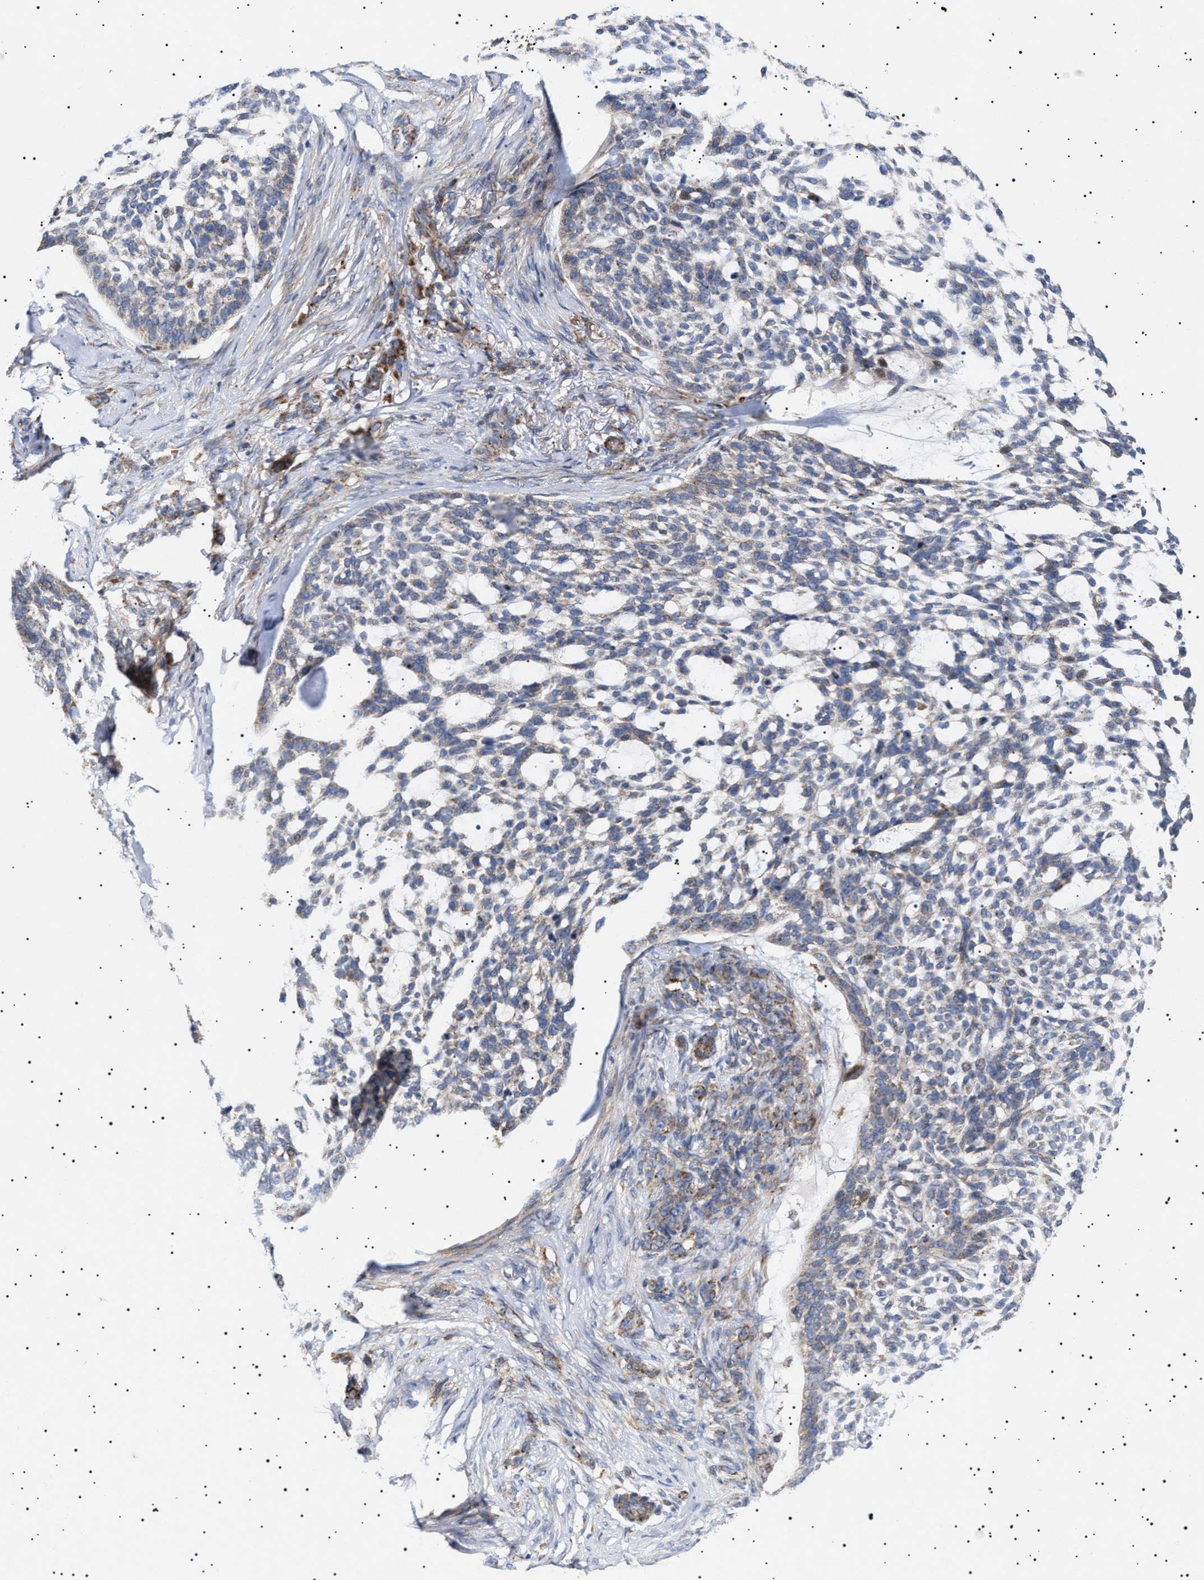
{"staining": {"intensity": "weak", "quantity": "<25%", "location": "cytoplasmic/membranous"}, "tissue": "skin cancer", "cell_type": "Tumor cells", "image_type": "cancer", "snomed": [{"axis": "morphology", "description": "Basal cell carcinoma"}, {"axis": "topography", "description": "Skin"}], "caption": "Skin basal cell carcinoma was stained to show a protein in brown. There is no significant positivity in tumor cells. (Brightfield microscopy of DAB IHC at high magnification).", "gene": "MRPL10", "patient": {"sex": "female", "age": 64}}